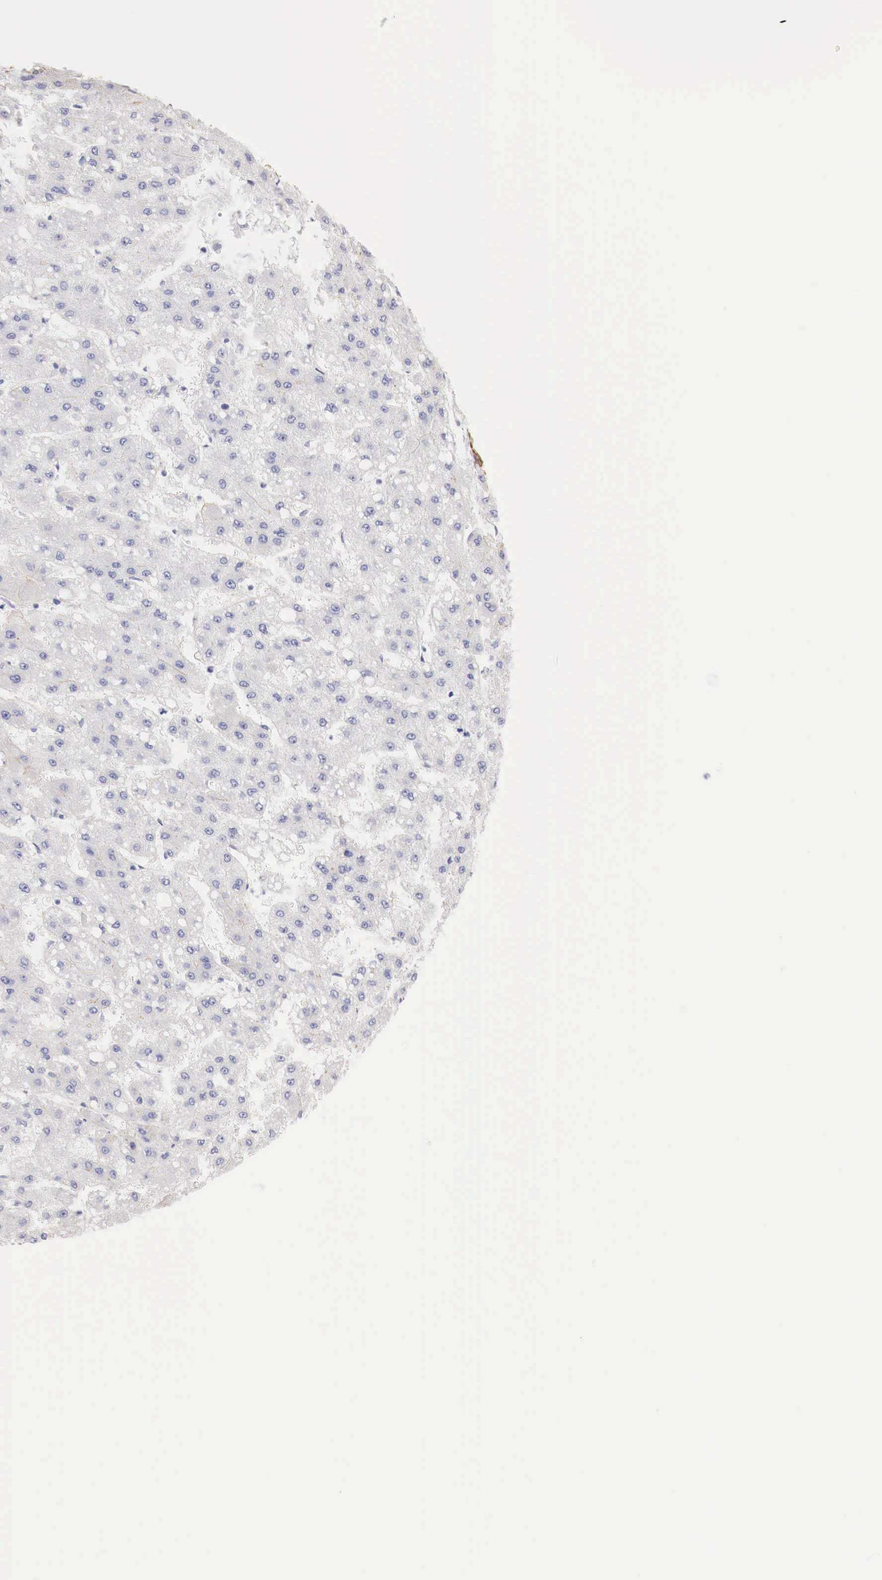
{"staining": {"intensity": "weak", "quantity": "<25%", "location": "cytoplasmic/membranous"}, "tissue": "liver cancer", "cell_type": "Tumor cells", "image_type": "cancer", "snomed": [{"axis": "morphology", "description": "Carcinoma, Hepatocellular, NOS"}, {"axis": "topography", "description": "Liver"}], "caption": "The image reveals no staining of tumor cells in hepatocellular carcinoma (liver).", "gene": "TPM1", "patient": {"sex": "female", "age": 52}}